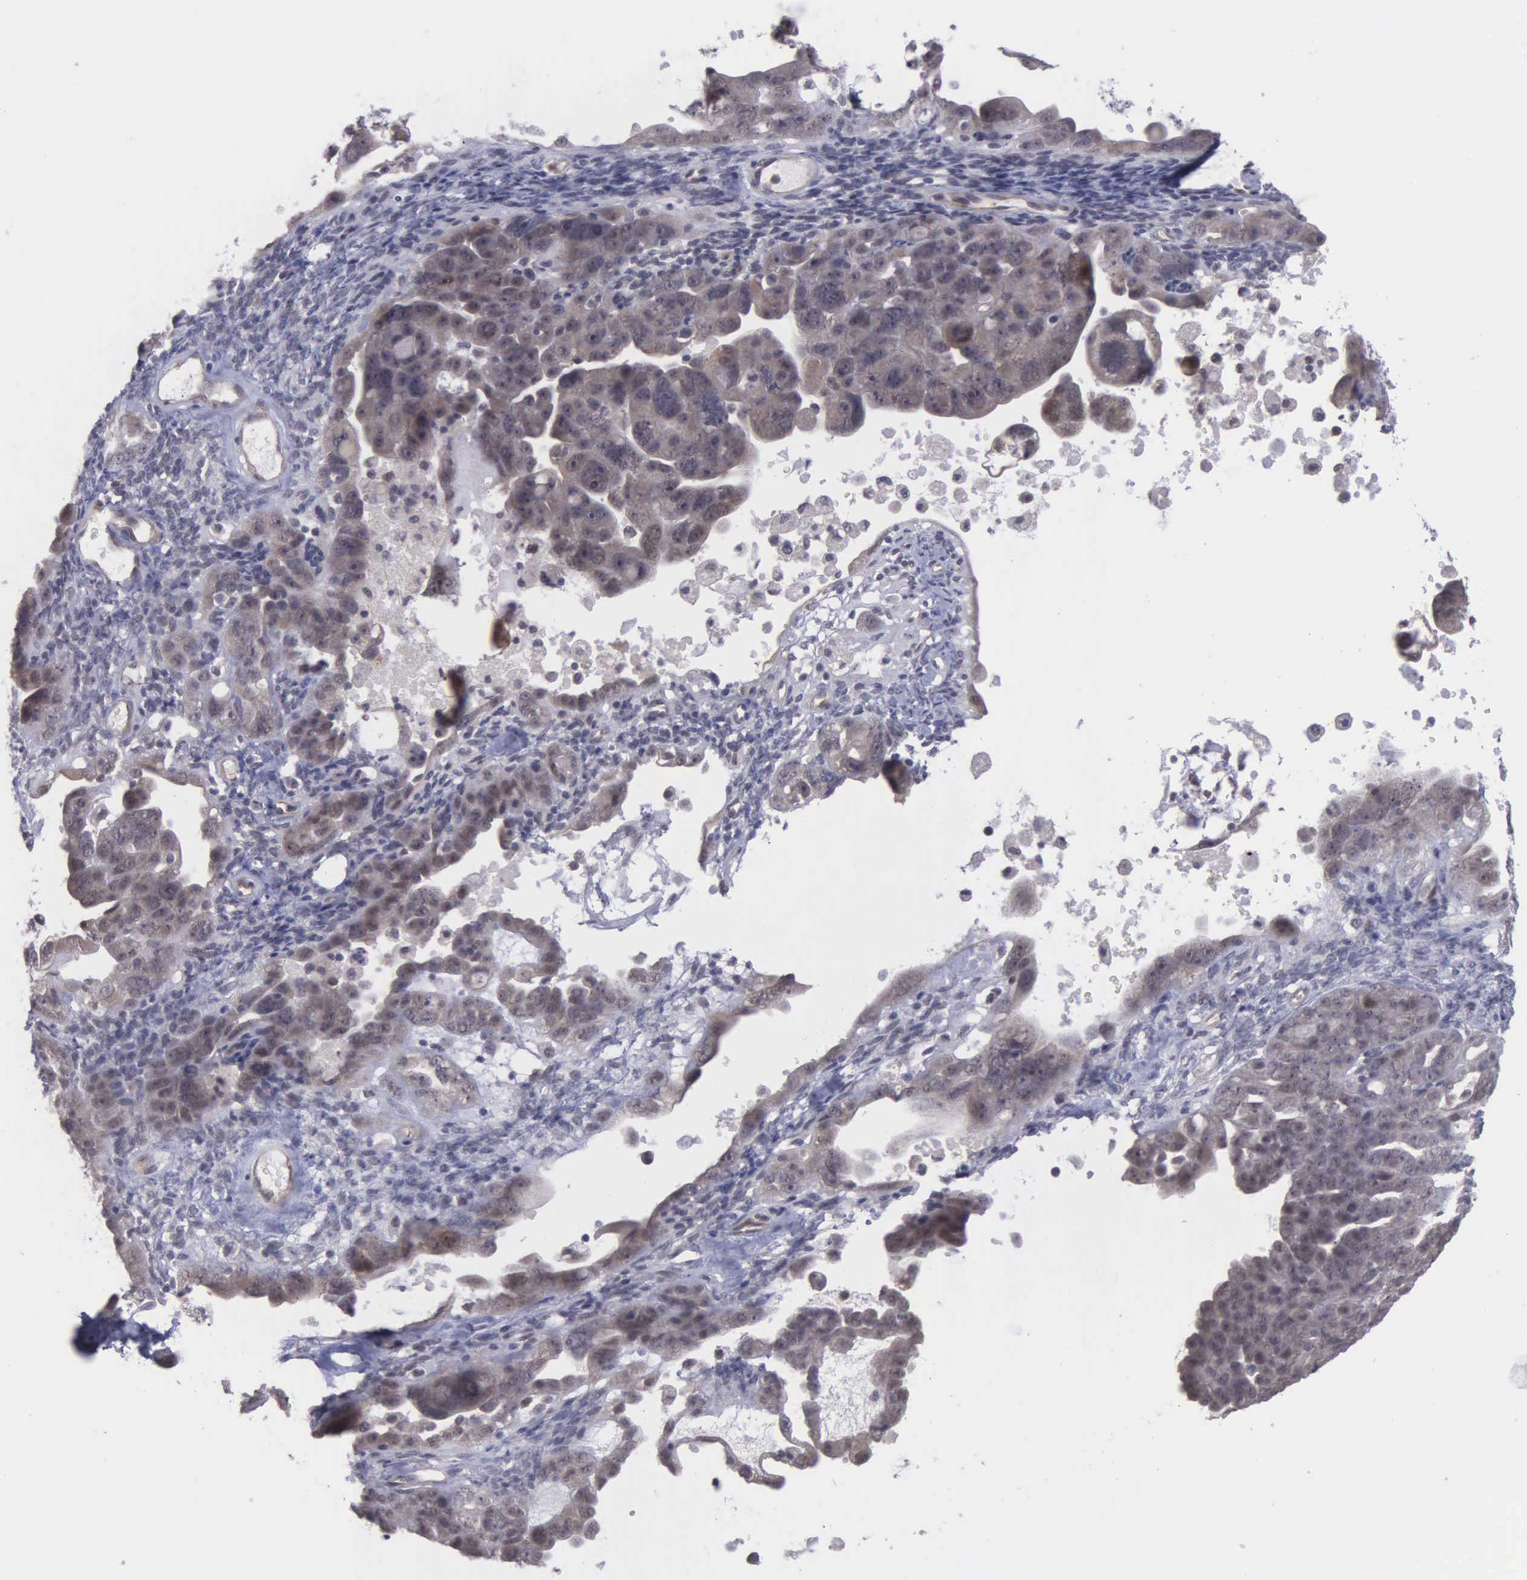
{"staining": {"intensity": "weak", "quantity": "25%-75%", "location": "cytoplasmic/membranous"}, "tissue": "ovarian cancer", "cell_type": "Tumor cells", "image_type": "cancer", "snomed": [{"axis": "morphology", "description": "Cystadenocarcinoma, serous, NOS"}, {"axis": "topography", "description": "Ovary"}], "caption": "Immunohistochemistry (DAB) staining of human serous cystadenocarcinoma (ovarian) shows weak cytoplasmic/membranous protein staining in approximately 25%-75% of tumor cells. The protein is stained brown, and the nuclei are stained in blue (DAB (3,3'-diaminobenzidine) IHC with brightfield microscopy, high magnification).", "gene": "MAP3K9", "patient": {"sex": "female", "age": 66}}